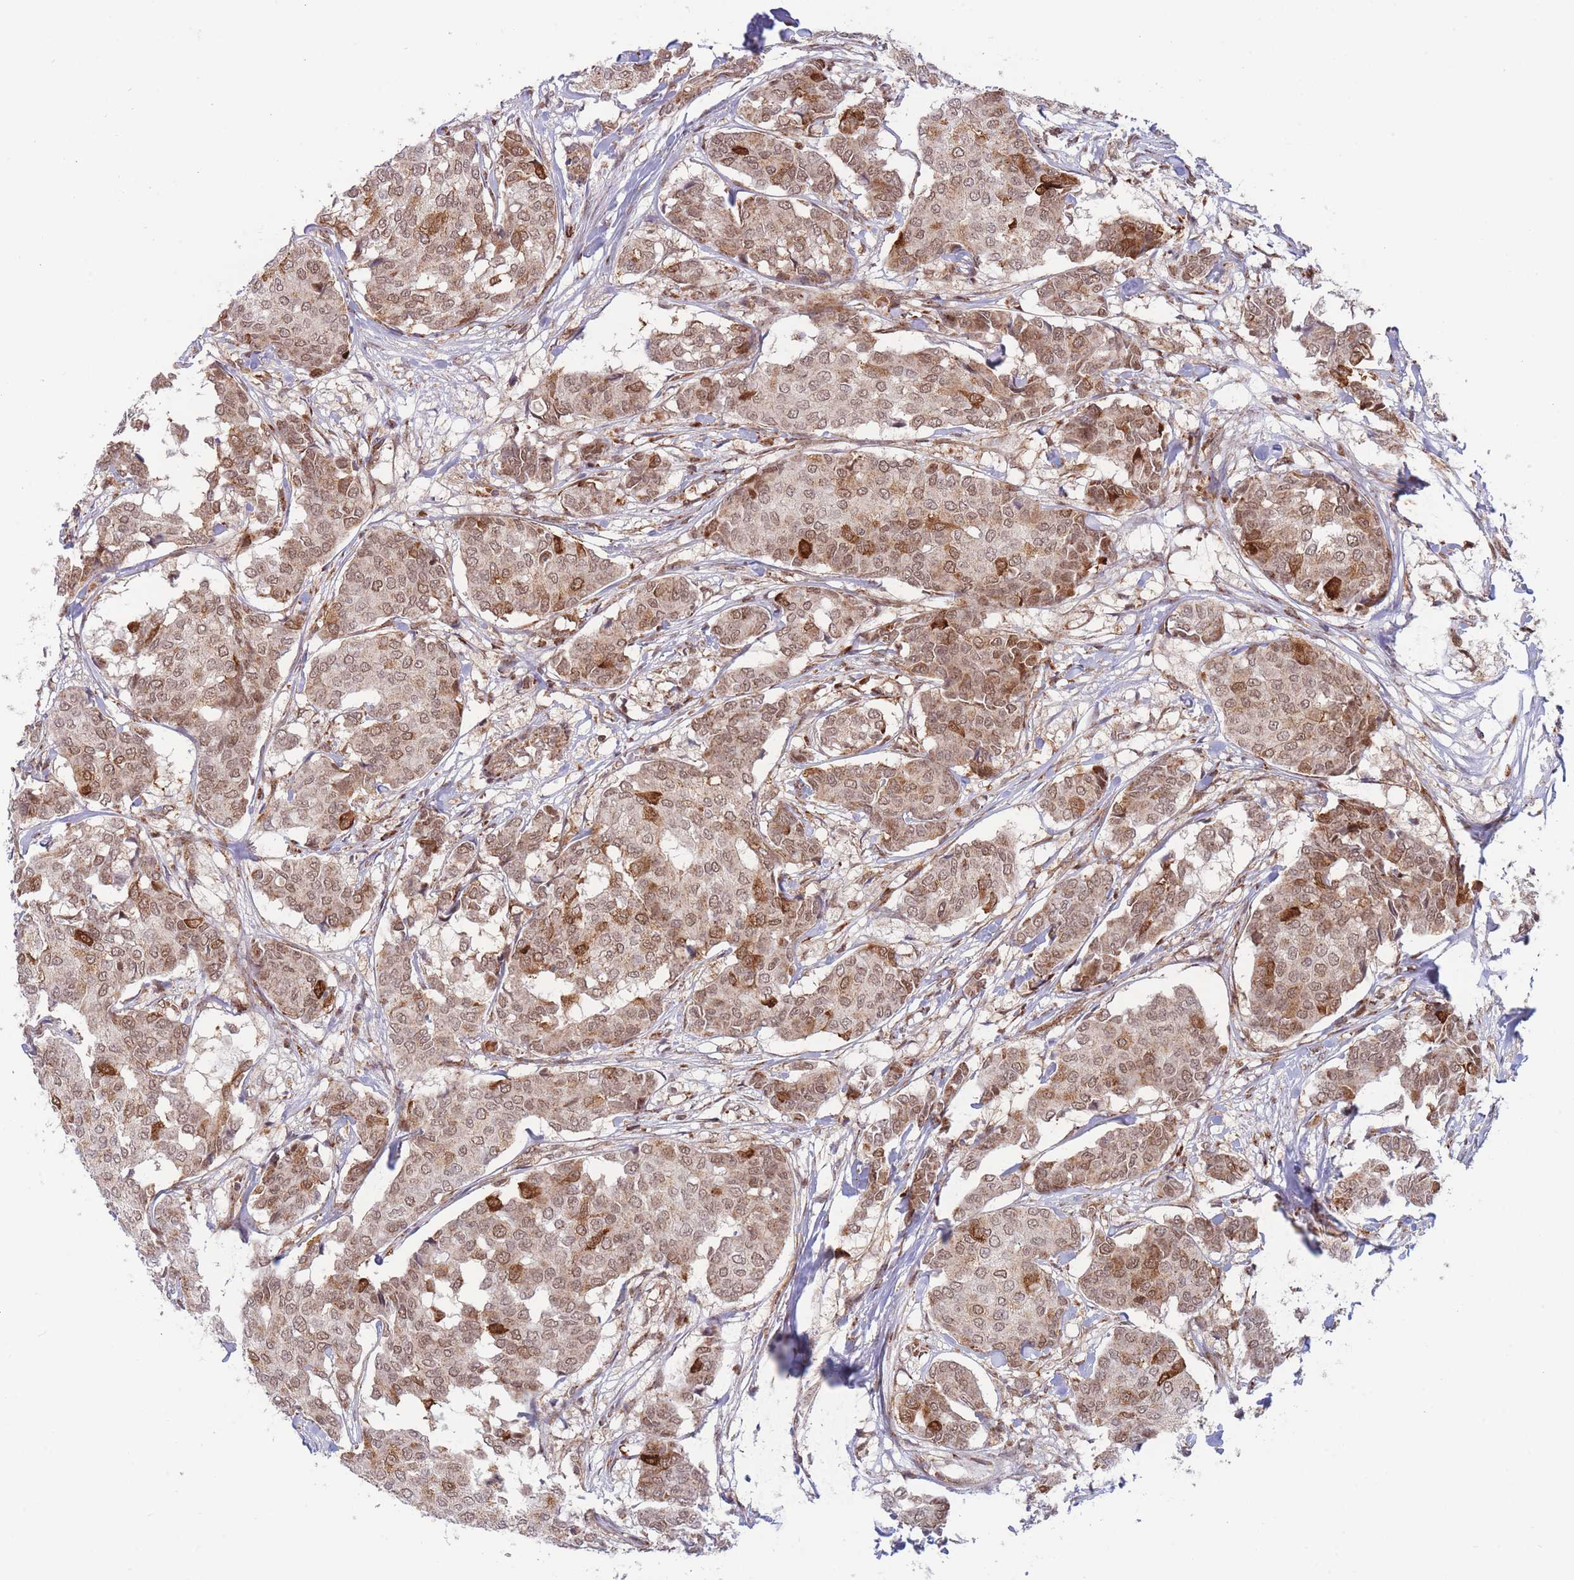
{"staining": {"intensity": "moderate", "quantity": ">75%", "location": "cytoplasmic/membranous,nuclear"}, "tissue": "breast cancer", "cell_type": "Tumor cells", "image_type": "cancer", "snomed": [{"axis": "morphology", "description": "Duct carcinoma"}, {"axis": "topography", "description": "Breast"}], "caption": "Immunohistochemistry image of breast cancer (intraductal carcinoma) stained for a protein (brown), which shows medium levels of moderate cytoplasmic/membranous and nuclear staining in approximately >75% of tumor cells.", "gene": "BOD1L1", "patient": {"sex": "female", "age": 75}}